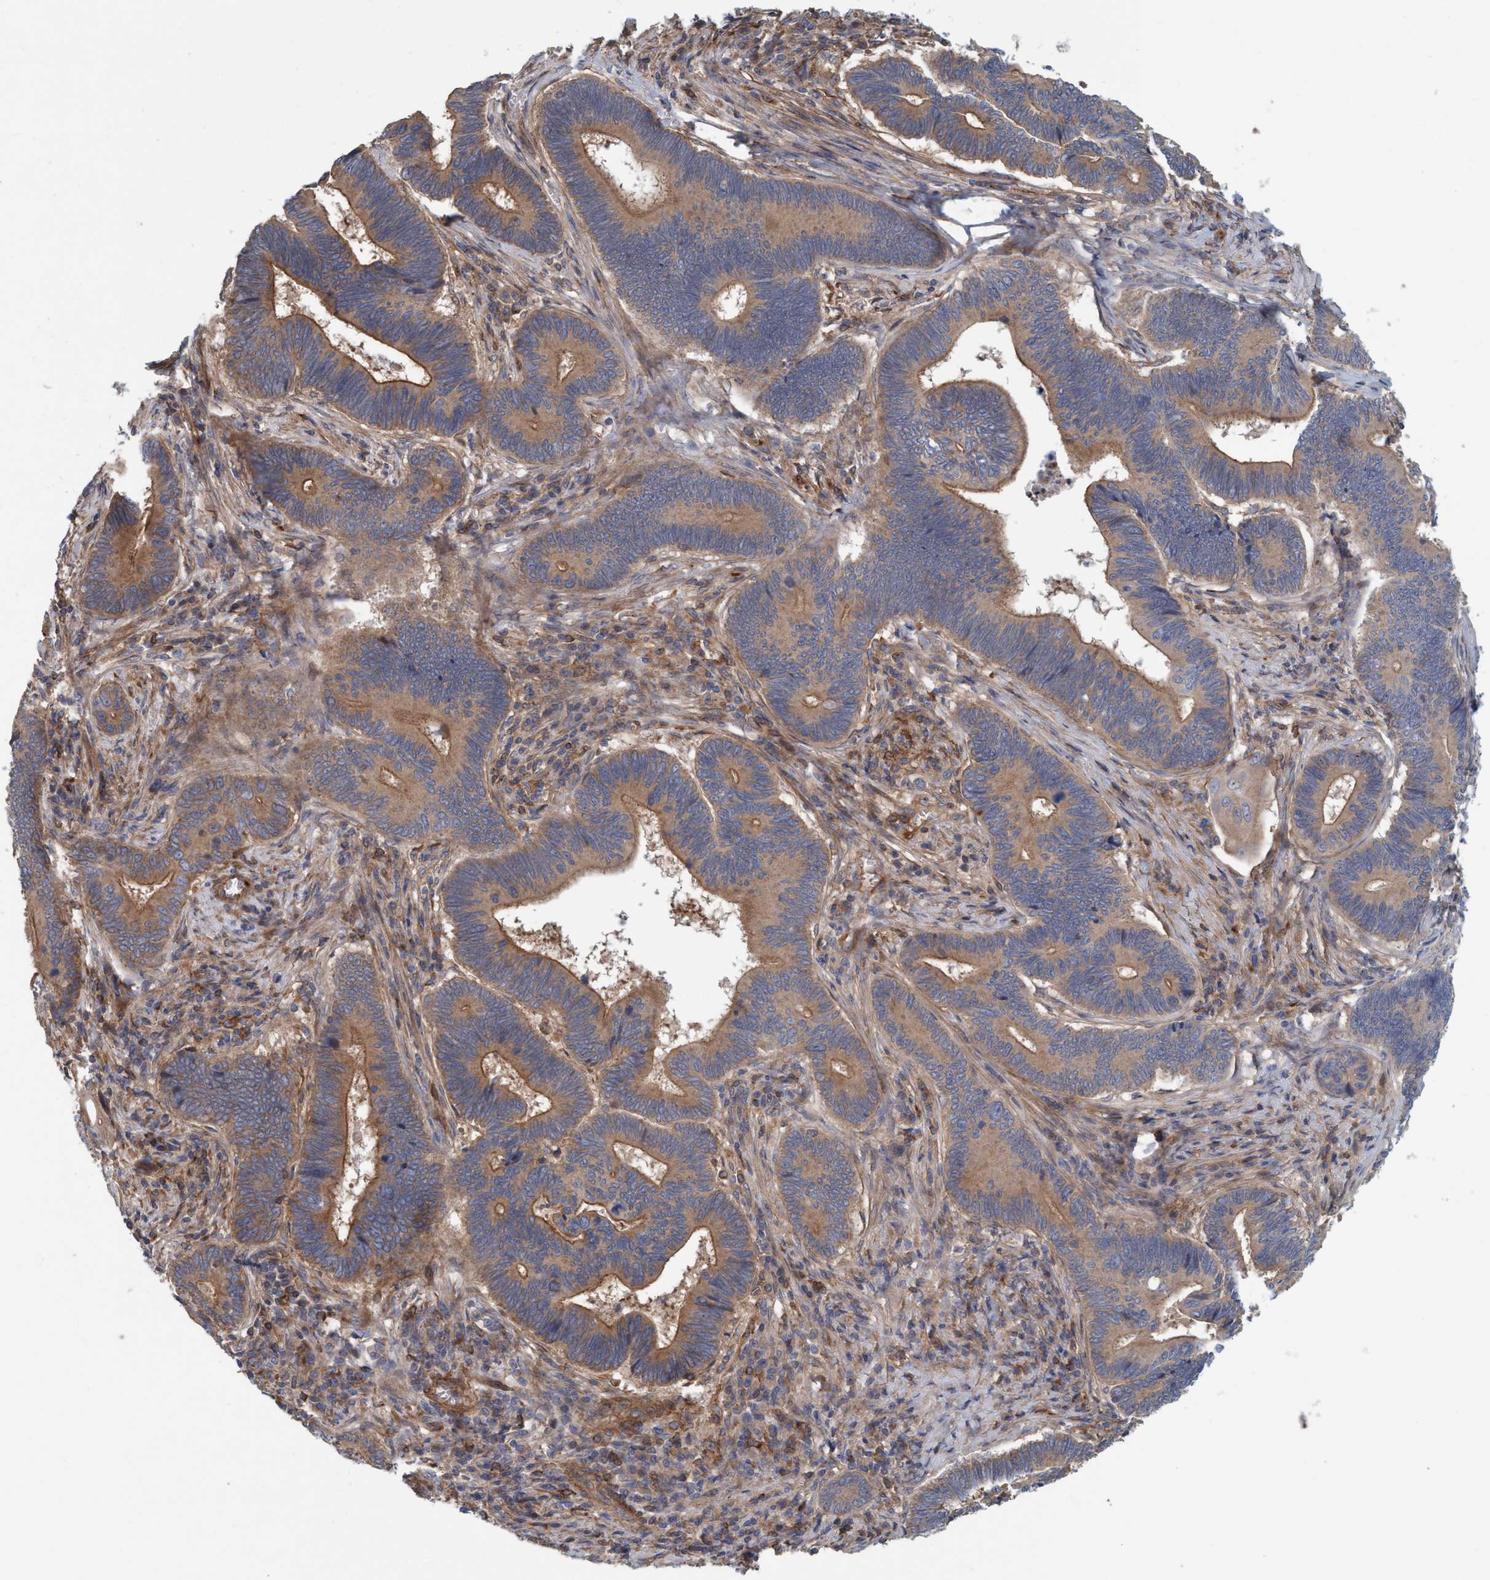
{"staining": {"intensity": "strong", "quantity": ">75%", "location": "cytoplasmic/membranous"}, "tissue": "pancreatic cancer", "cell_type": "Tumor cells", "image_type": "cancer", "snomed": [{"axis": "morphology", "description": "Adenocarcinoma, NOS"}, {"axis": "topography", "description": "Pancreas"}], "caption": "Tumor cells show high levels of strong cytoplasmic/membranous positivity in about >75% of cells in pancreatic adenocarcinoma.", "gene": "SPECC1", "patient": {"sex": "female", "age": 70}}